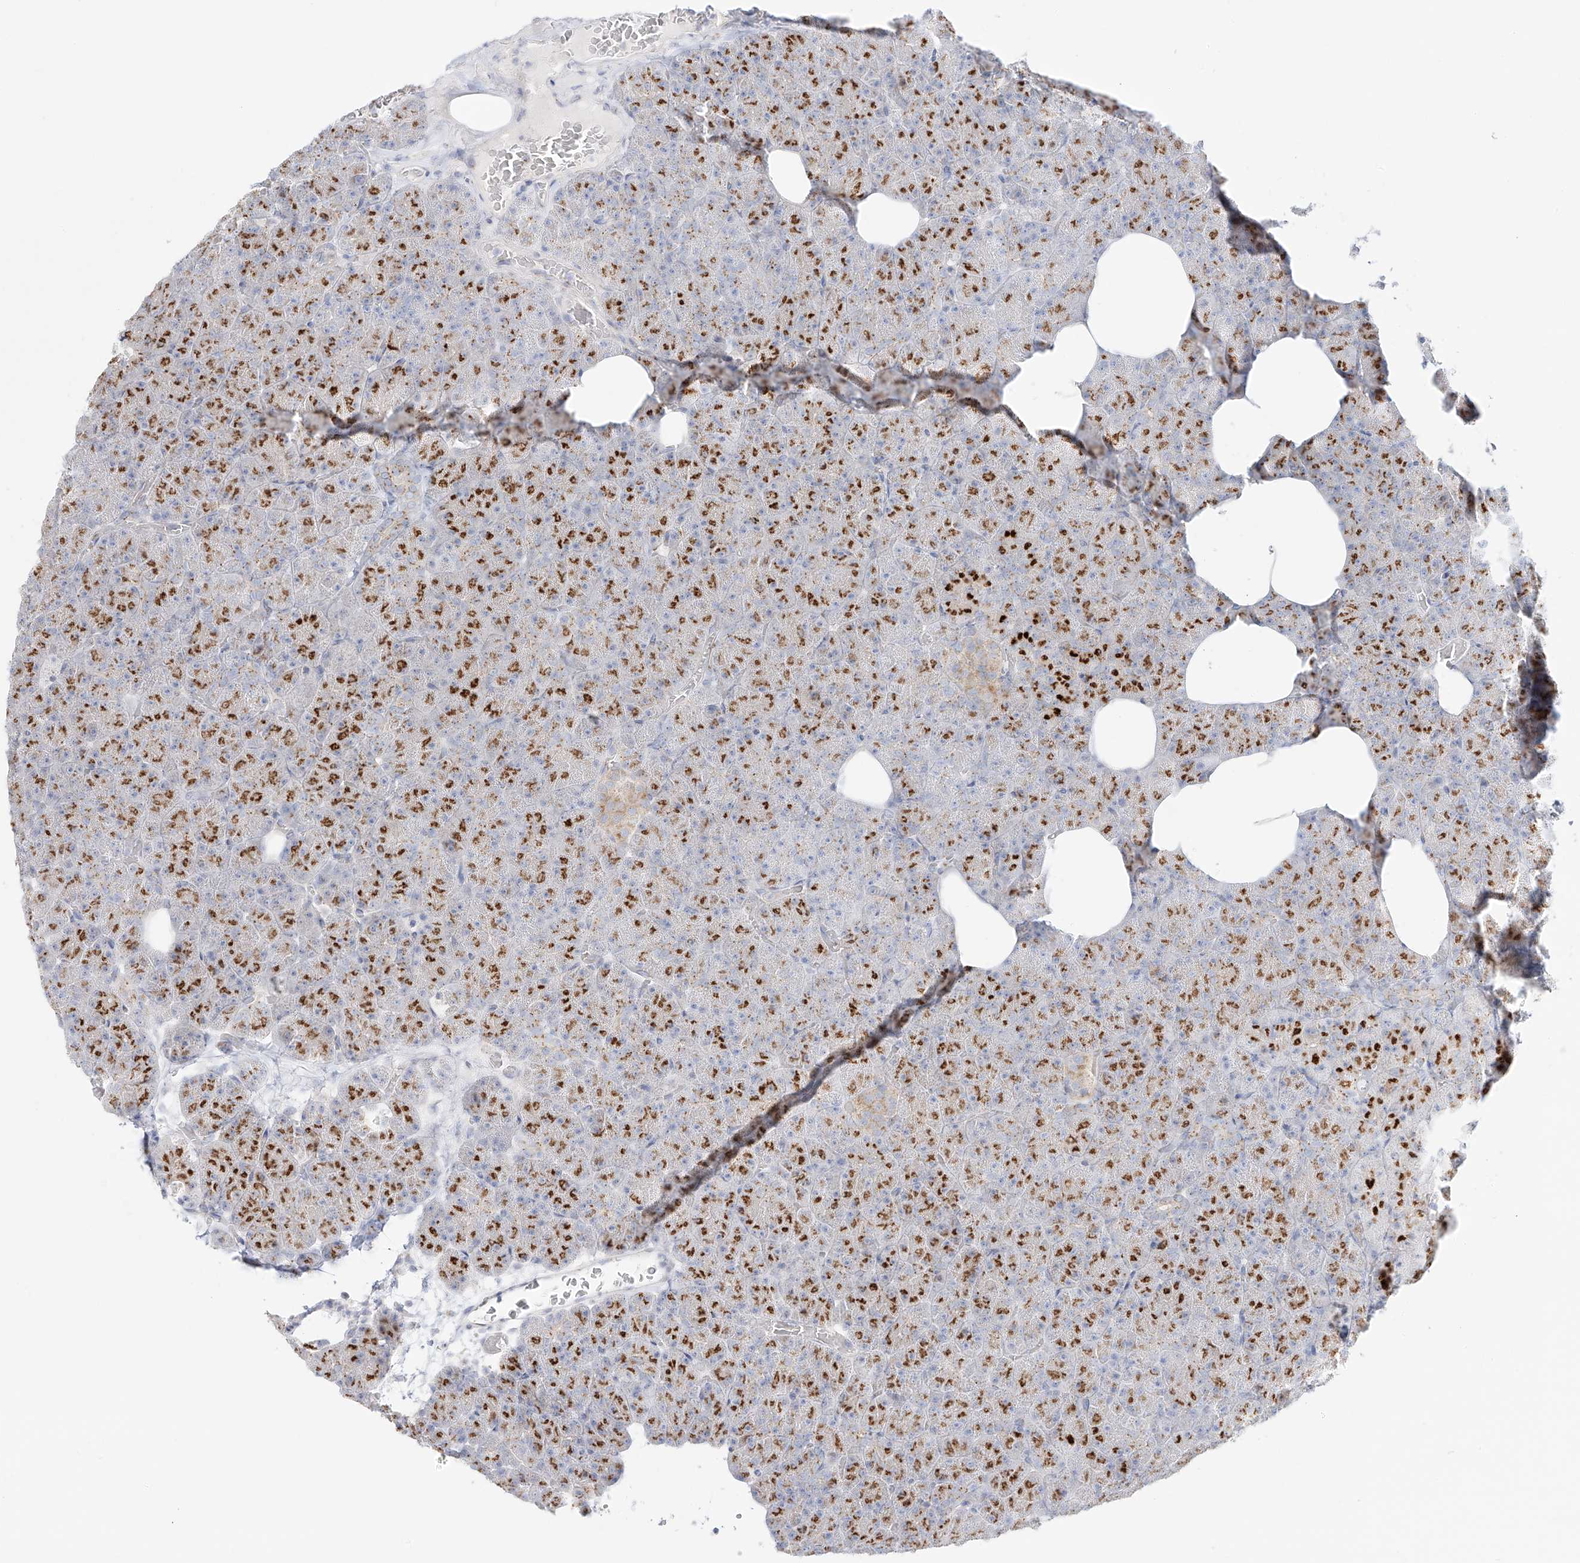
{"staining": {"intensity": "moderate", "quantity": ">75%", "location": "cytoplasmic/membranous"}, "tissue": "pancreas", "cell_type": "Exocrine glandular cells", "image_type": "normal", "snomed": [{"axis": "morphology", "description": "Normal tissue, NOS"}, {"axis": "morphology", "description": "Carcinoid, malignant, NOS"}, {"axis": "topography", "description": "Pancreas"}], "caption": "Brown immunohistochemical staining in benign human pancreas reveals moderate cytoplasmic/membranous expression in about >75% of exocrine glandular cells. The staining was performed using DAB, with brown indicating positive protein expression. Nuclei are stained blue with hematoxylin.", "gene": "BSDC1", "patient": {"sex": "female", "age": 35}}